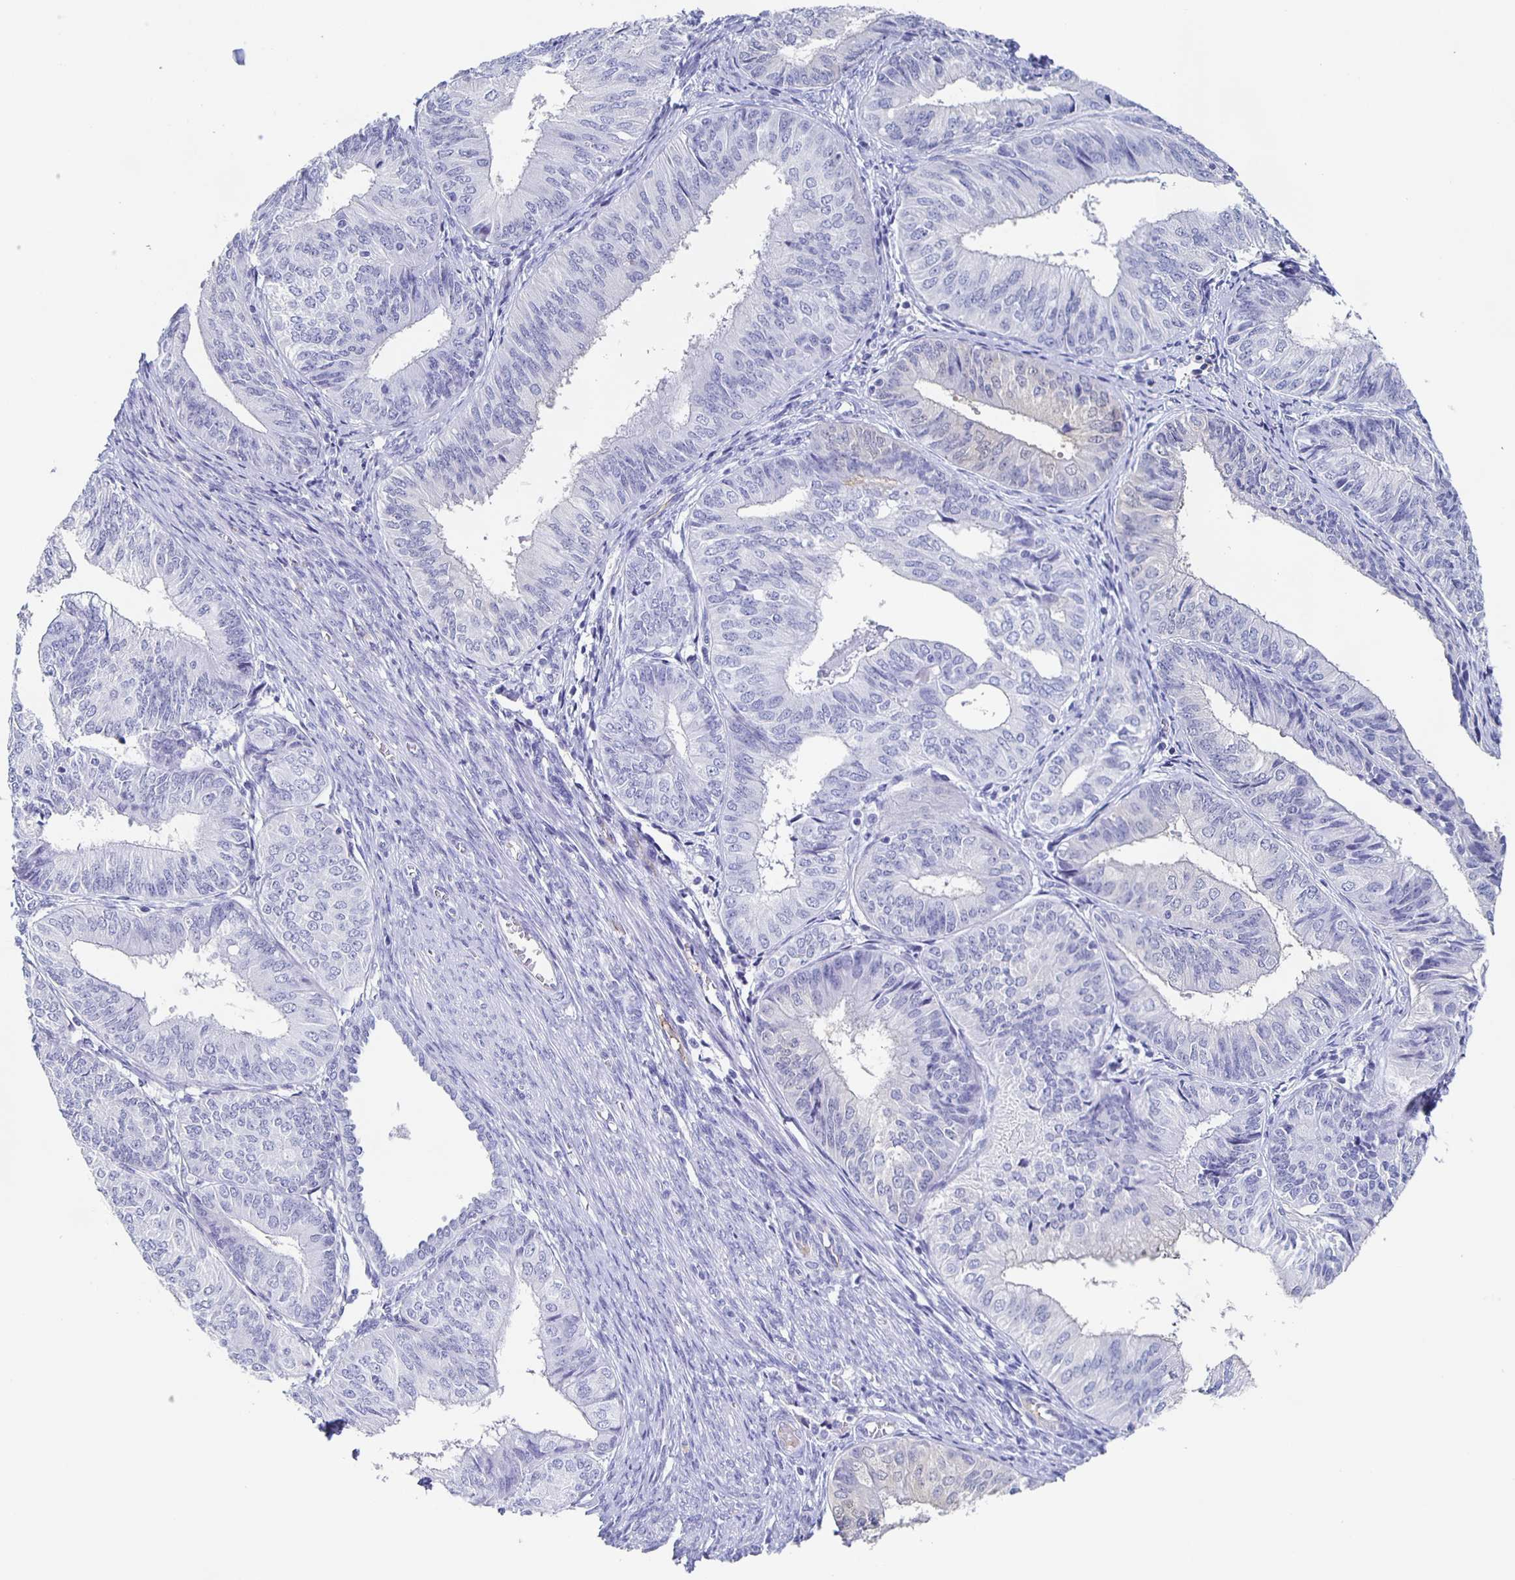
{"staining": {"intensity": "negative", "quantity": "none", "location": "none"}, "tissue": "endometrial cancer", "cell_type": "Tumor cells", "image_type": "cancer", "snomed": [{"axis": "morphology", "description": "Adenocarcinoma, NOS"}, {"axis": "topography", "description": "Endometrium"}], "caption": "Tumor cells show no significant expression in endometrial cancer (adenocarcinoma).", "gene": "FGA", "patient": {"sex": "female", "age": 58}}